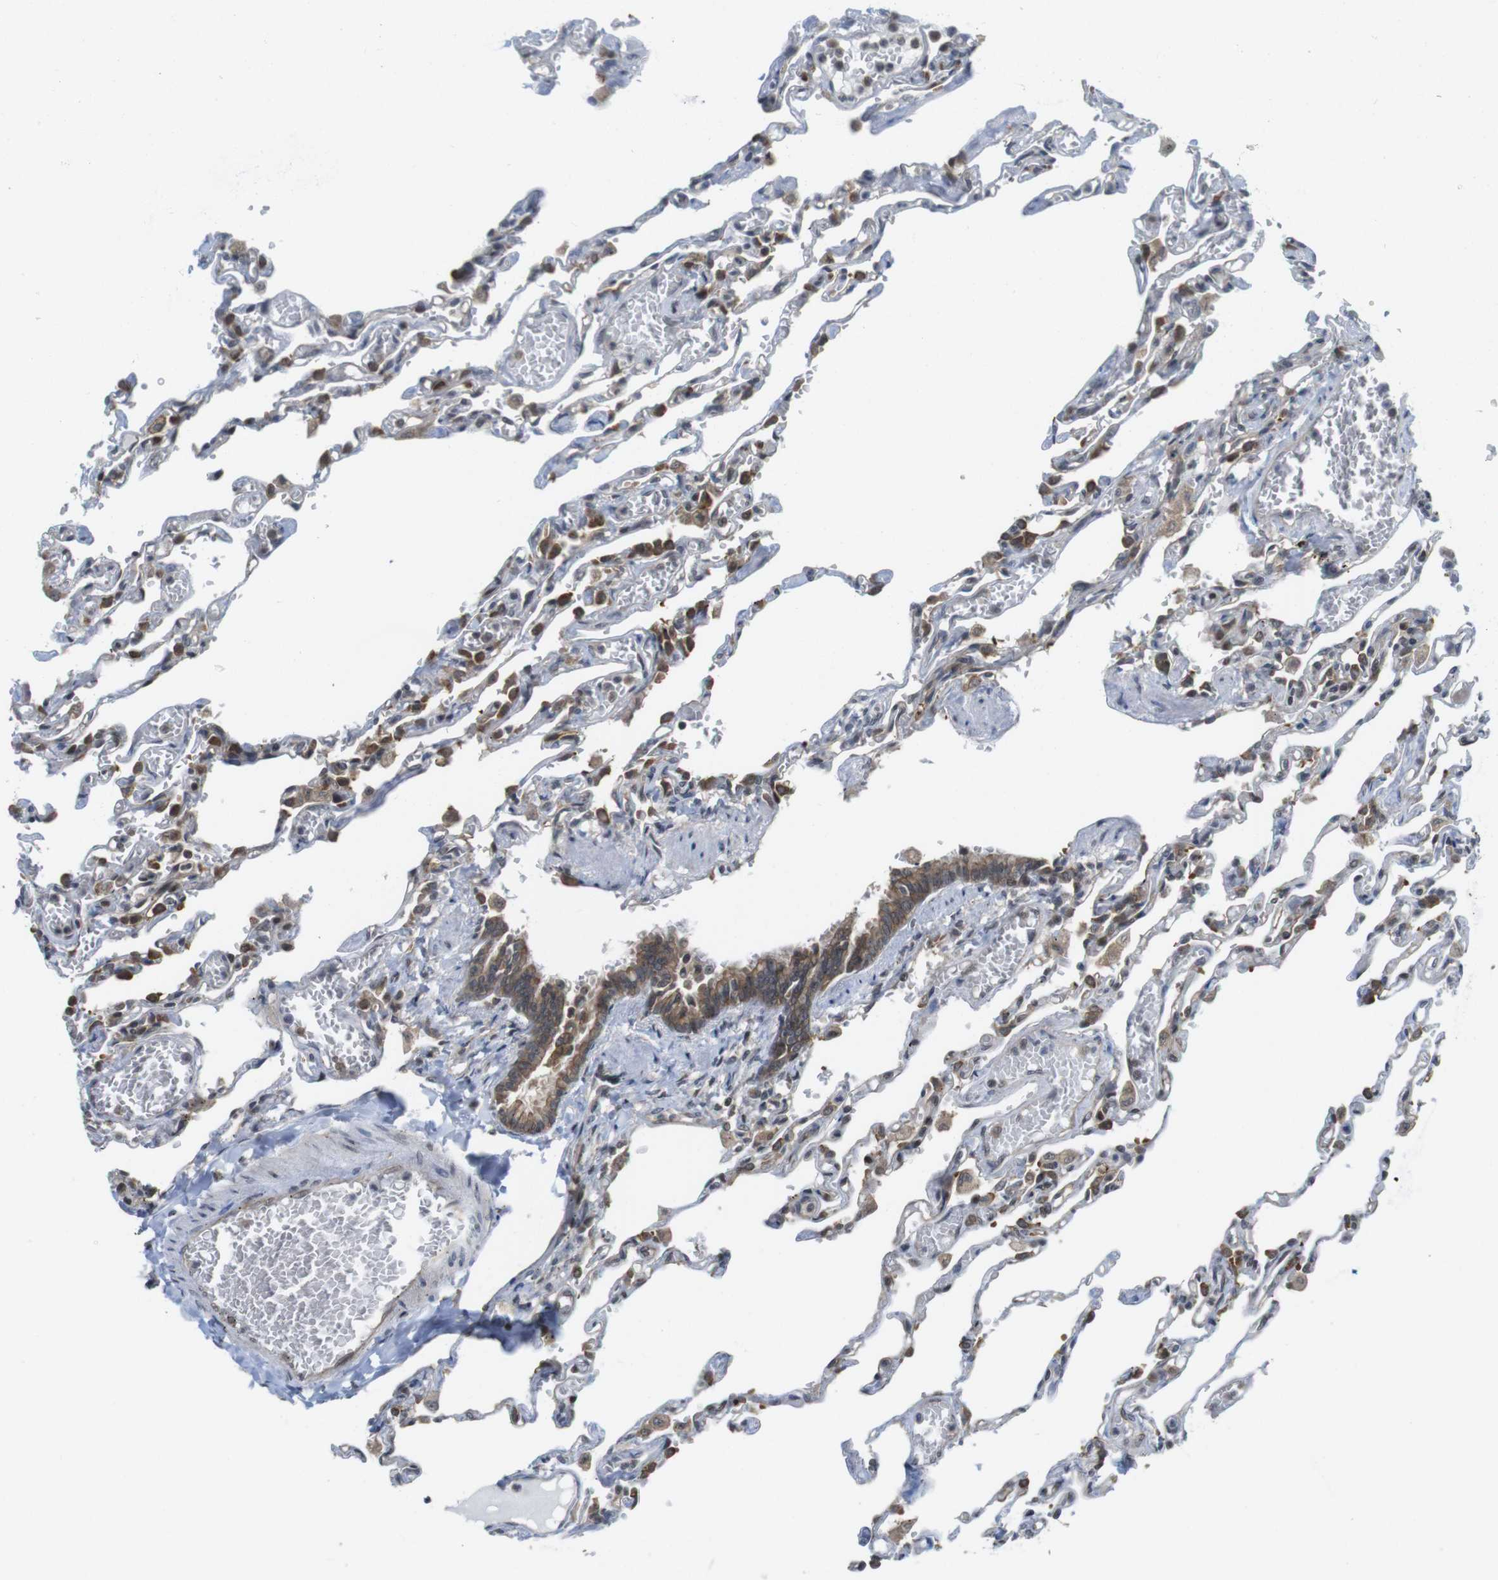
{"staining": {"intensity": "moderate", "quantity": "25%-75%", "location": "cytoplasmic/membranous"}, "tissue": "lung", "cell_type": "Alveolar cells", "image_type": "normal", "snomed": [{"axis": "morphology", "description": "Normal tissue, NOS"}, {"axis": "topography", "description": "Lung"}], "caption": "A high-resolution photomicrograph shows immunohistochemistry staining of unremarkable lung, which displays moderate cytoplasmic/membranous positivity in about 25%-75% of alveolar cells.", "gene": "CC2D1A", "patient": {"sex": "male", "age": 21}}